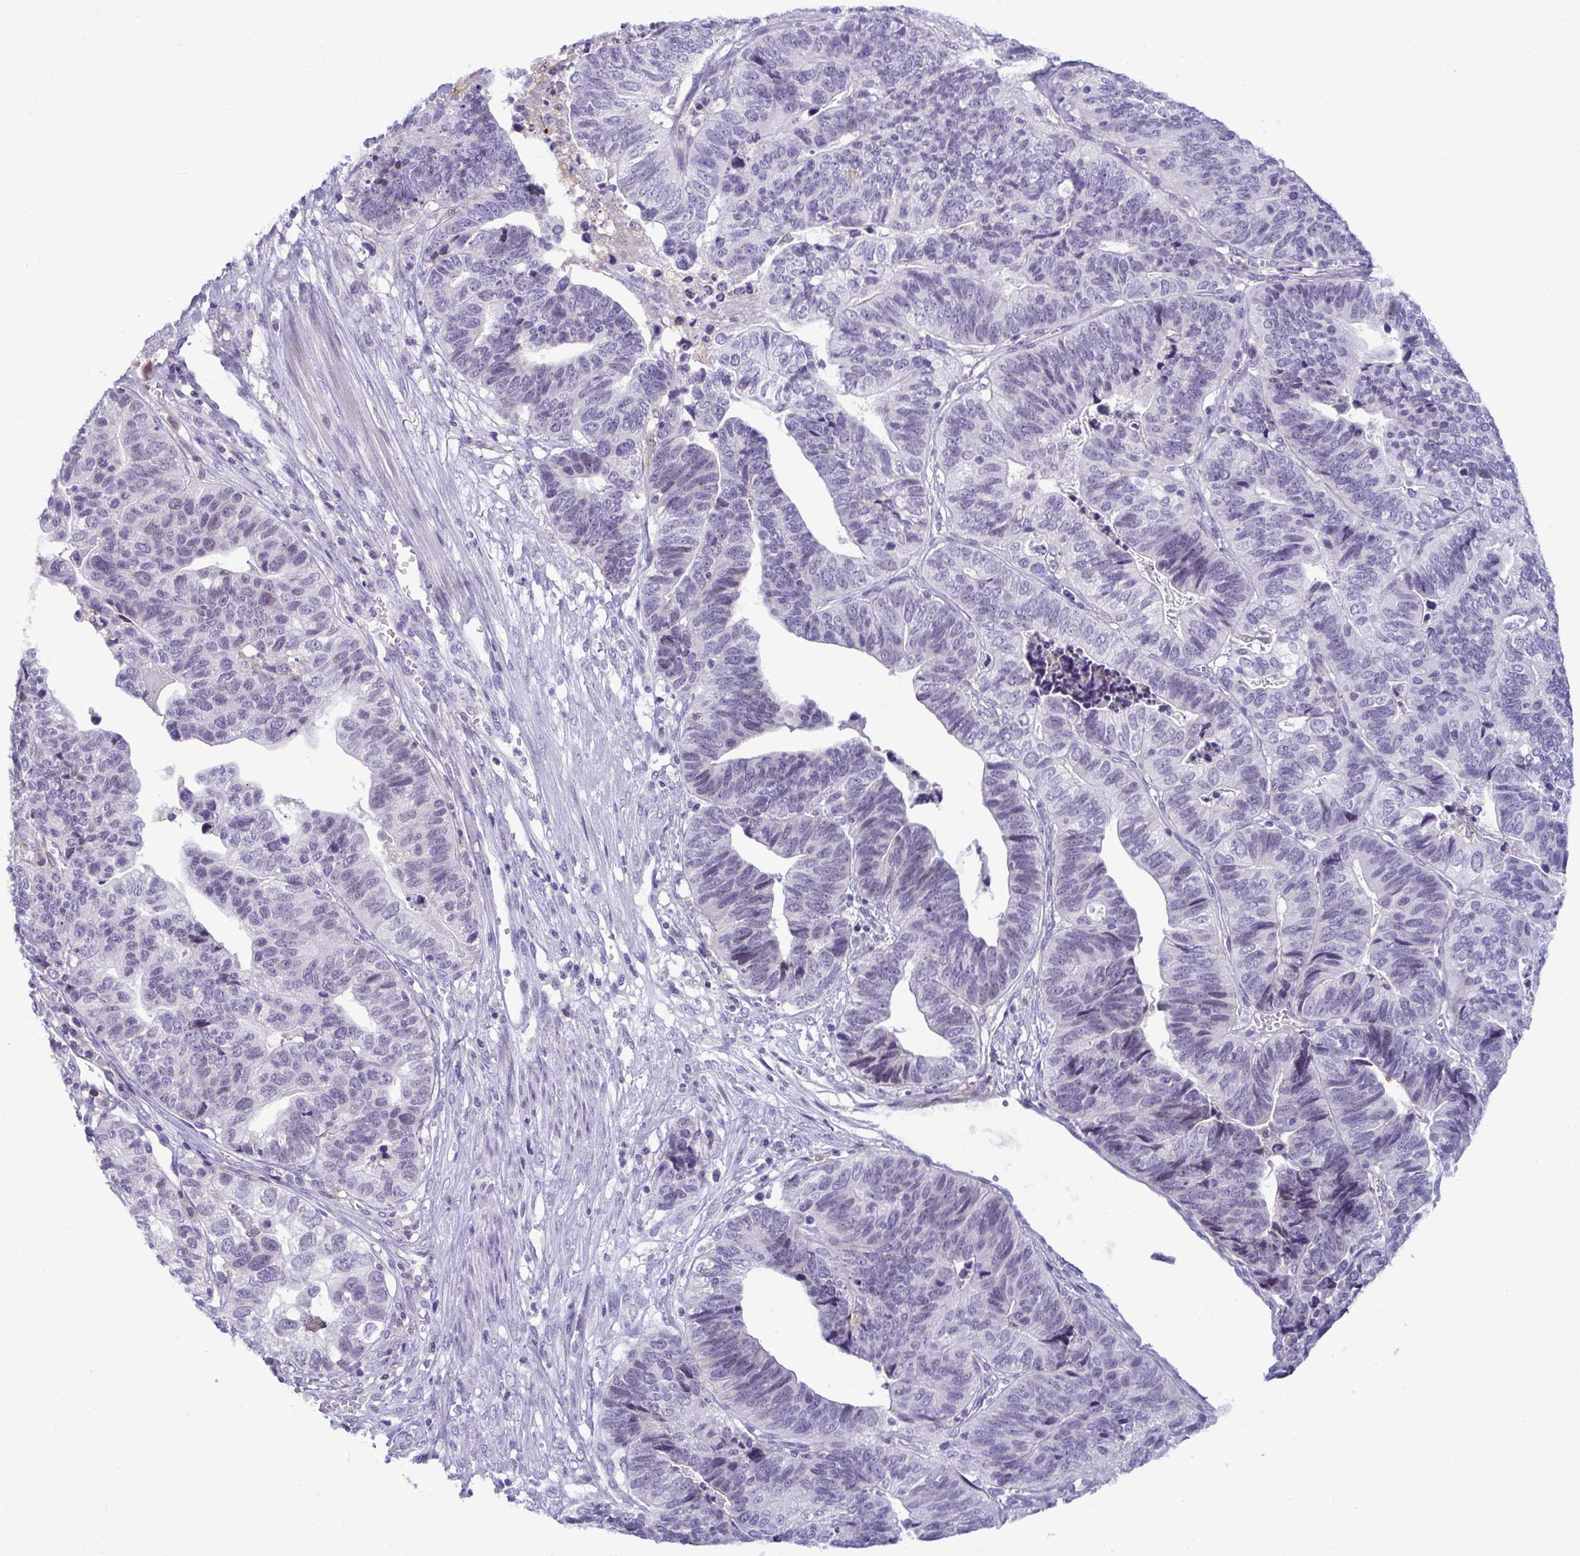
{"staining": {"intensity": "negative", "quantity": "none", "location": "none"}, "tissue": "stomach cancer", "cell_type": "Tumor cells", "image_type": "cancer", "snomed": [{"axis": "morphology", "description": "Adenocarcinoma, NOS"}, {"axis": "topography", "description": "Stomach, upper"}], "caption": "IHC photomicrograph of stomach adenocarcinoma stained for a protein (brown), which displays no expression in tumor cells. (DAB (3,3'-diaminobenzidine) IHC, high magnification).", "gene": "RGPD5", "patient": {"sex": "female", "age": 67}}